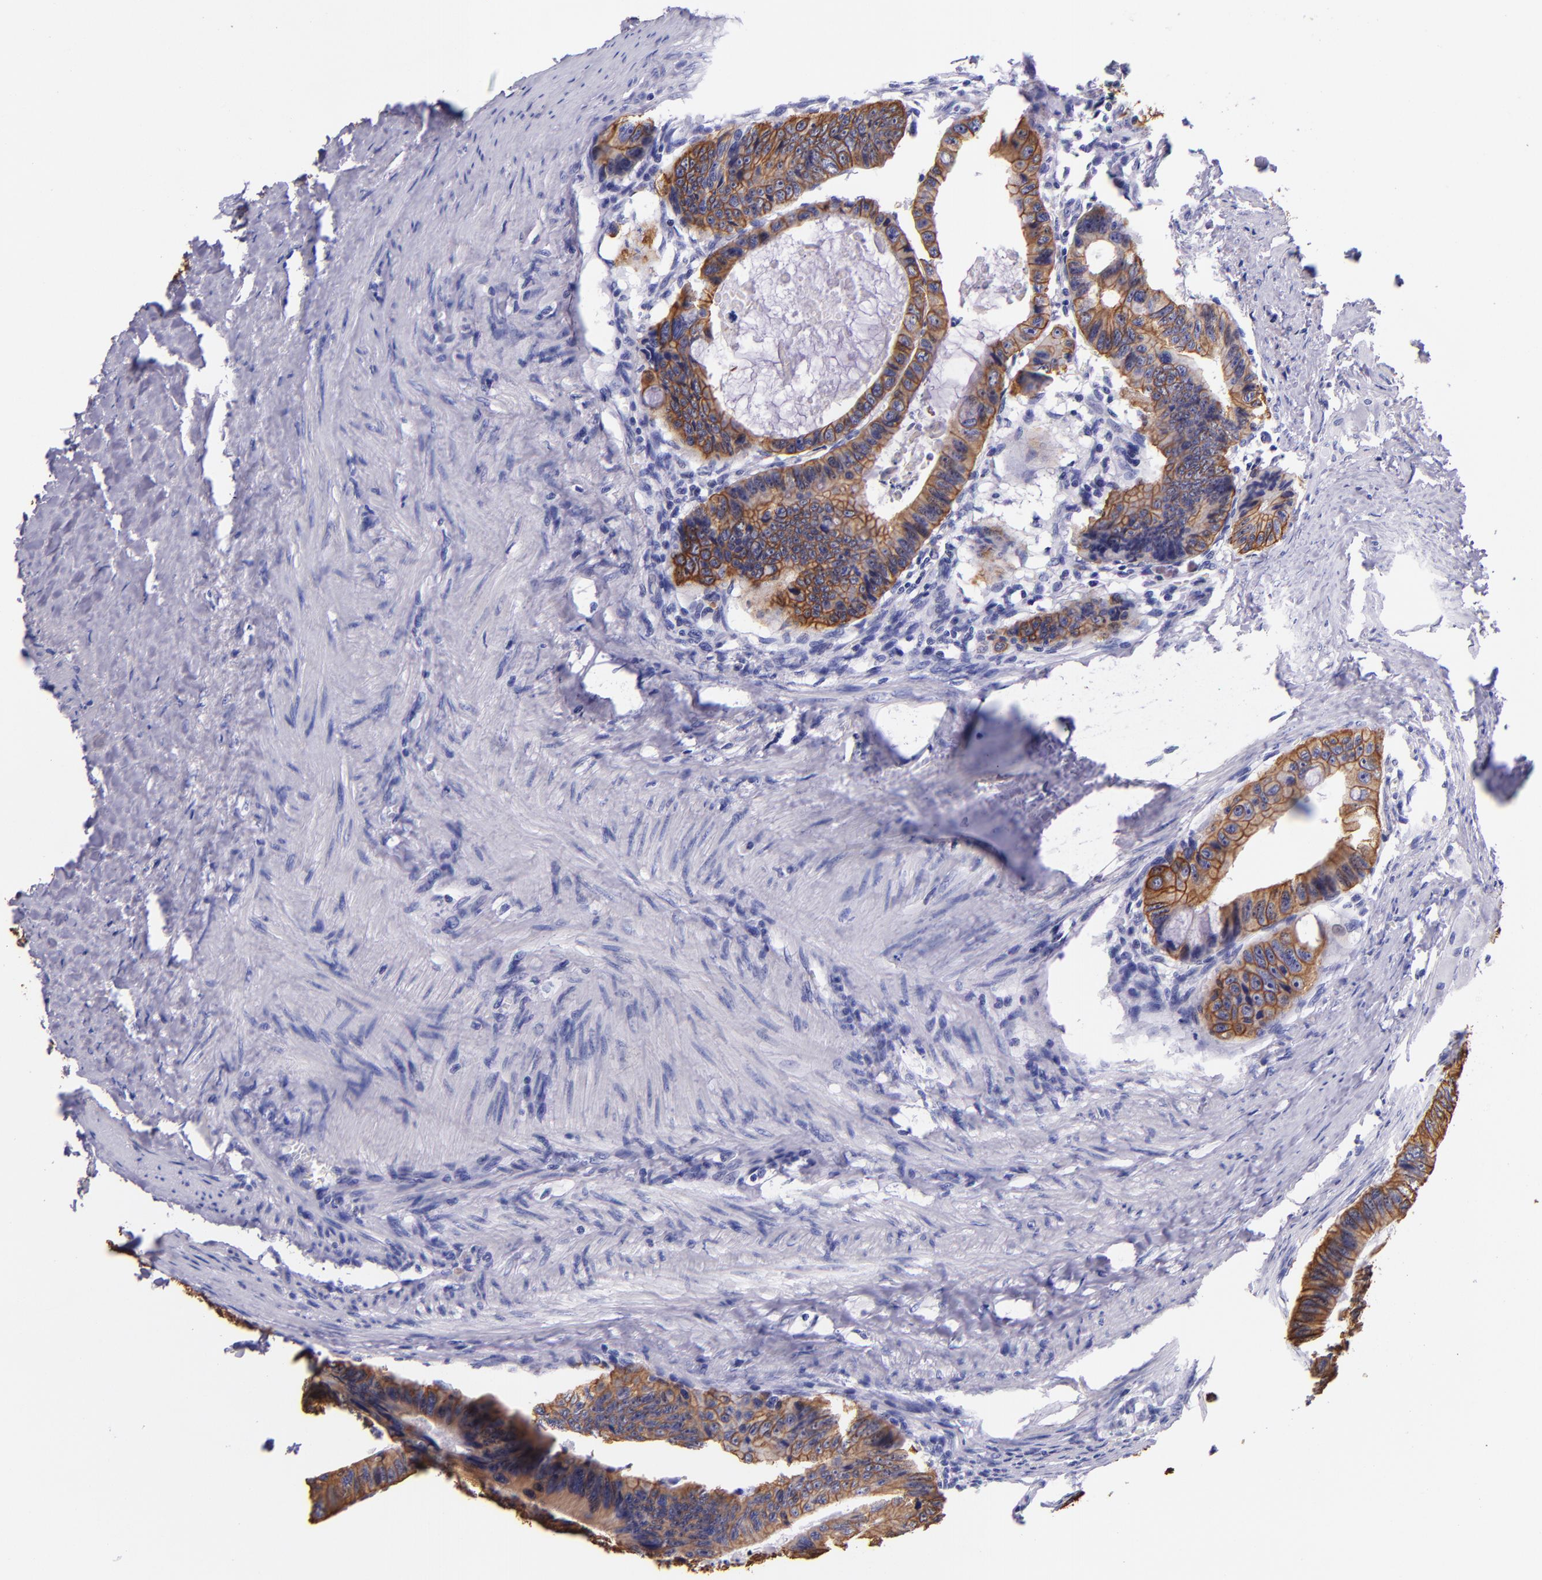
{"staining": {"intensity": "moderate", "quantity": ">75%", "location": "cytoplasmic/membranous"}, "tissue": "colorectal cancer", "cell_type": "Tumor cells", "image_type": "cancer", "snomed": [{"axis": "morphology", "description": "Adenocarcinoma, NOS"}, {"axis": "topography", "description": "Colon"}], "caption": "A high-resolution photomicrograph shows immunohistochemistry (IHC) staining of colorectal adenocarcinoma, which exhibits moderate cytoplasmic/membranous staining in approximately >75% of tumor cells.", "gene": "KRT4", "patient": {"sex": "female", "age": 55}}